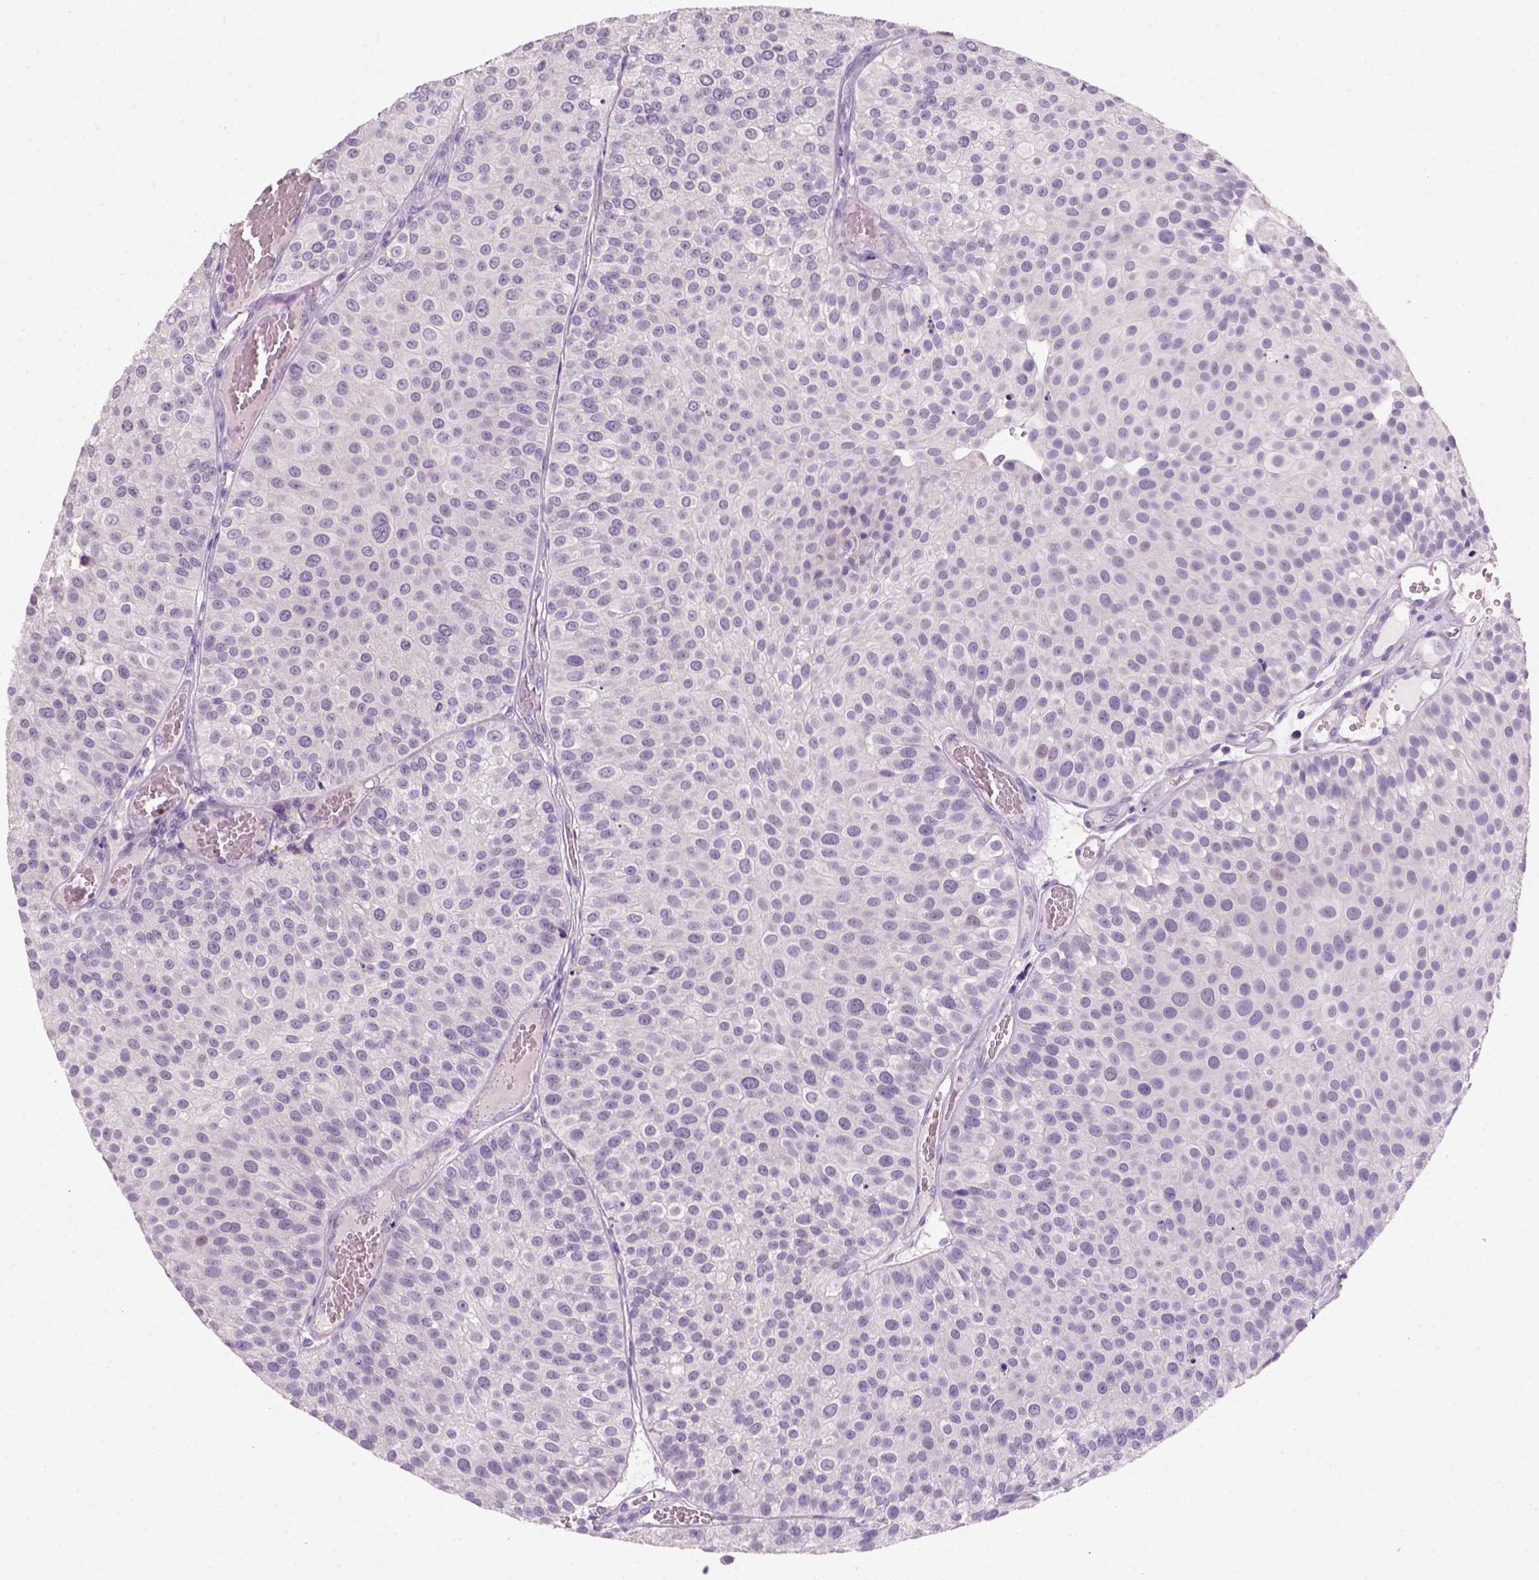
{"staining": {"intensity": "negative", "quantity": "none", "location": "none"}, "tissue": "urothelial cancer", "cell_type": "Tumor cells", "image_type": "cancer", "snomed": [{"axis": "morphology", "description": "Urothelial carcinoma, Low grade"}, {"axis": "topography", "description": "Urinary bladder"}], "caption": "Immunohistochemistry (IHC) image of human urothelial cancer stained for a protein (brown), which exhibits no staining in tumor cells.", "gene": "ZMAT4", "patient": {"sex": "female", "age": 87}}